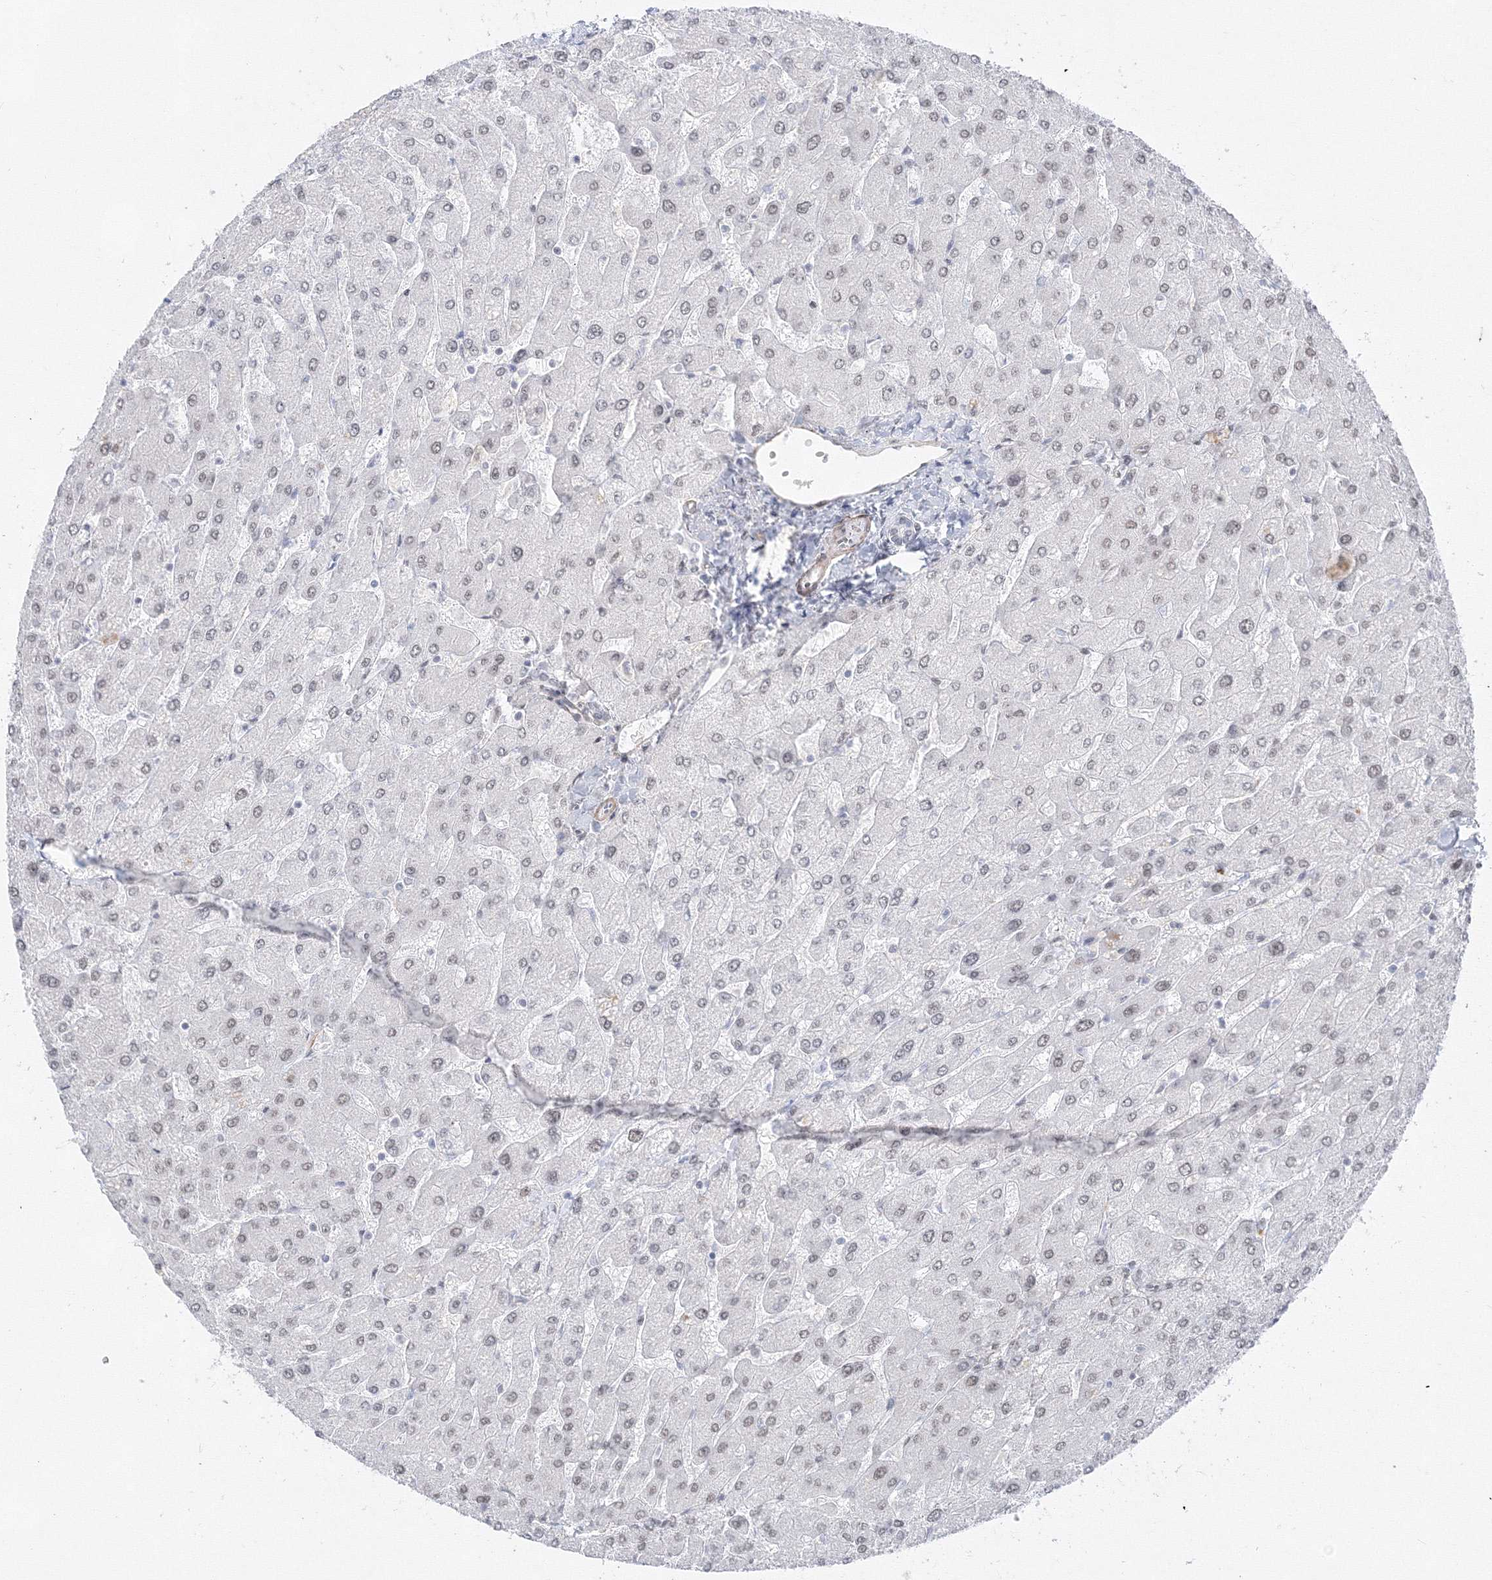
{"staining": {"intensity": "negative", "quantity": "none", "location": "none"}, "tissue": "liver", "cell_type": "Cholangiocytes", "image_type": "normal", "snomed": [{"axis": "morphology", "description": "Normal tissue, NOS"}, {"axis": "topography", "description": "Liver"}], "caption": "Photomicrograph shows no protein positivity in cholangiocytes of benign liver.", "gene": "ZNF638", "patient": {"sex": "male", "age": 55}}